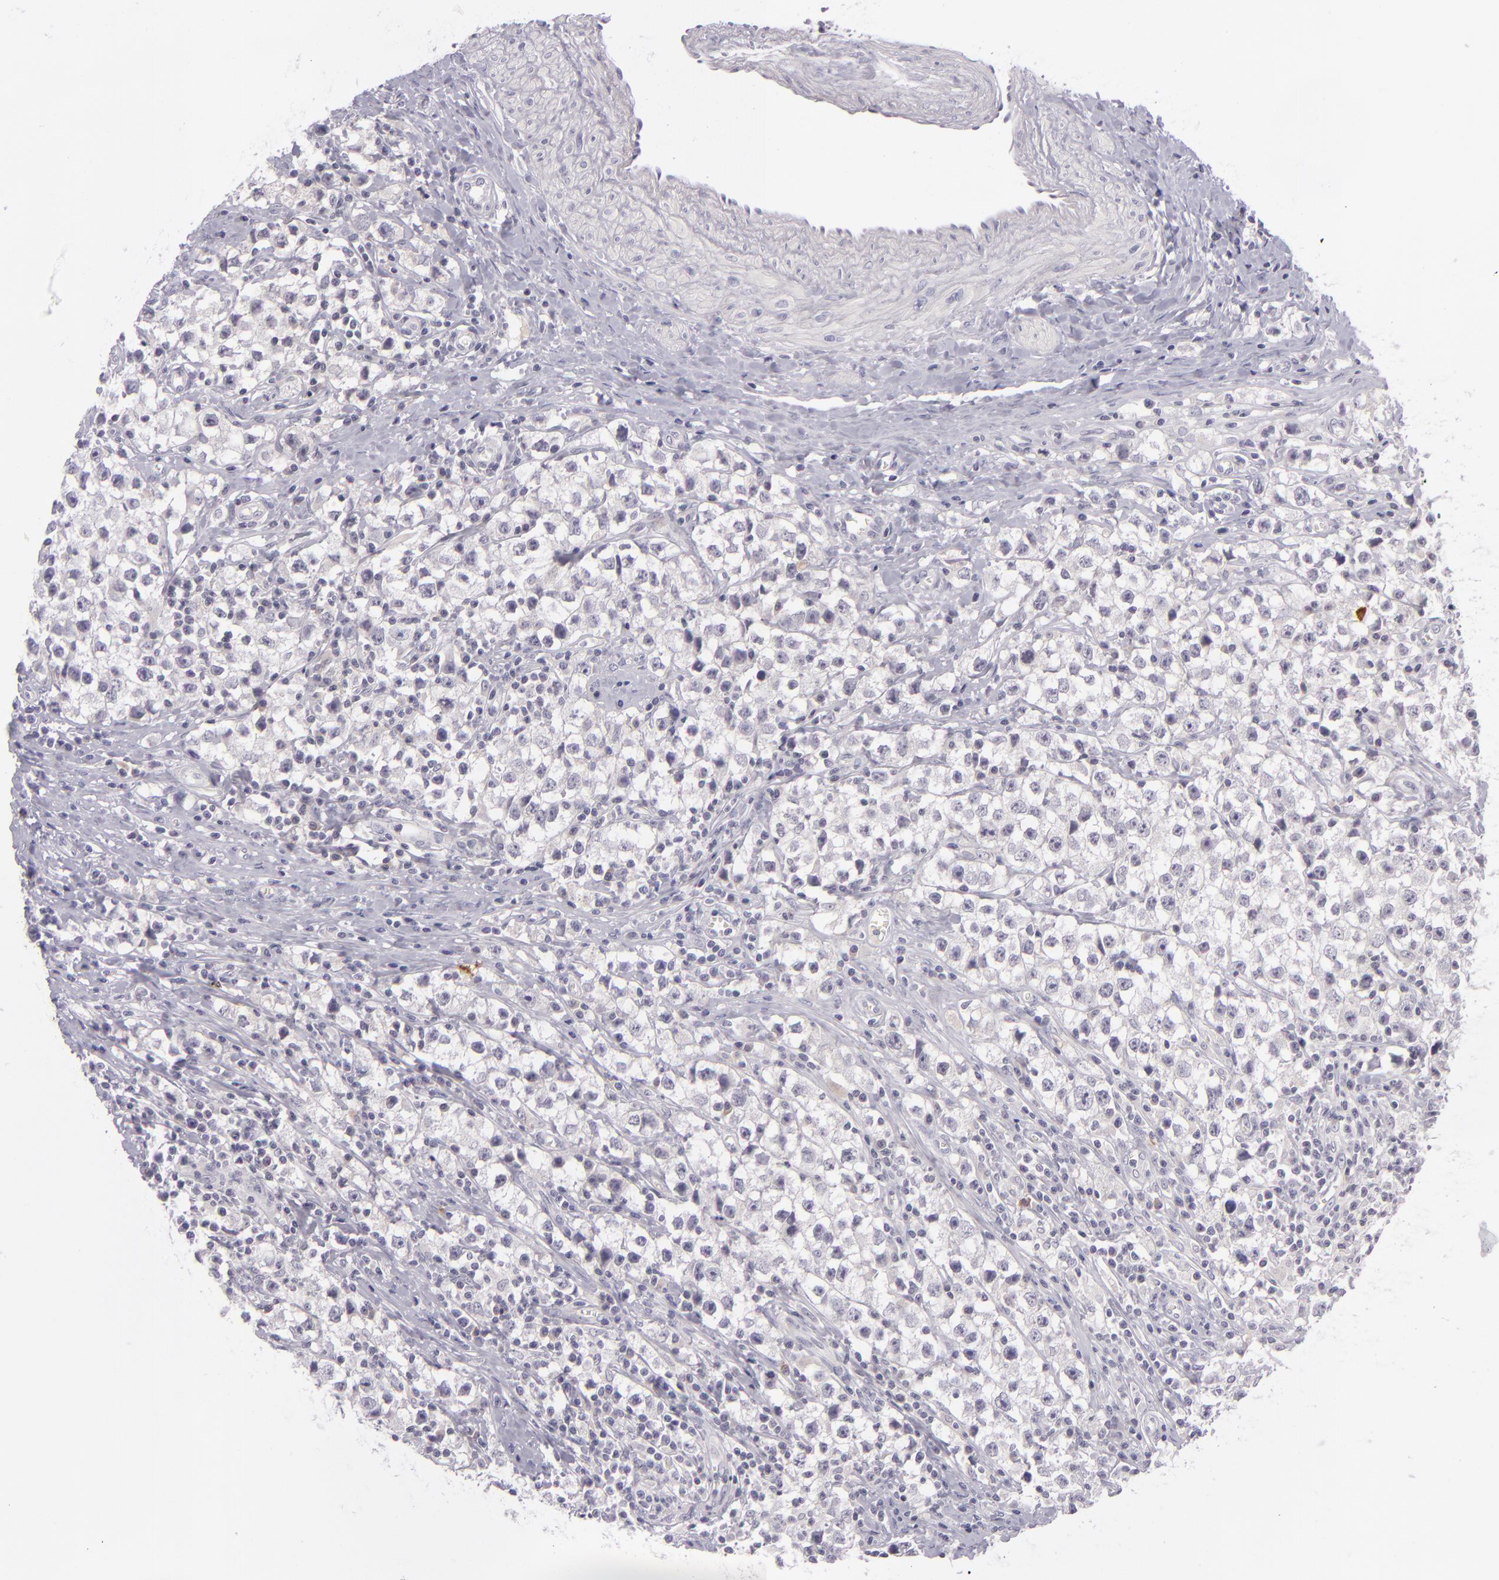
{"staining": {"intensity": "negative", "quantity": "none", "location": "none"}, "tissue": "testis cancer", "cell_type": "Tumor cells", "image_type": "cancer", "snomed": [{"axis": "morphology", "description": "Seminoma, NOS"}, {"axis": "topography", "description": "Testis"}], "caption": "The photomicrograph displays no significant staining in tumor cells of testis seminoma. The staining was performed using DAB to visualize the protein expression in brown, while the nuclei were stained in blue with hematoxylin (Magnification: 20x).", "gene": "DAG1", "patient": {"sex": "male", "age": 35}}